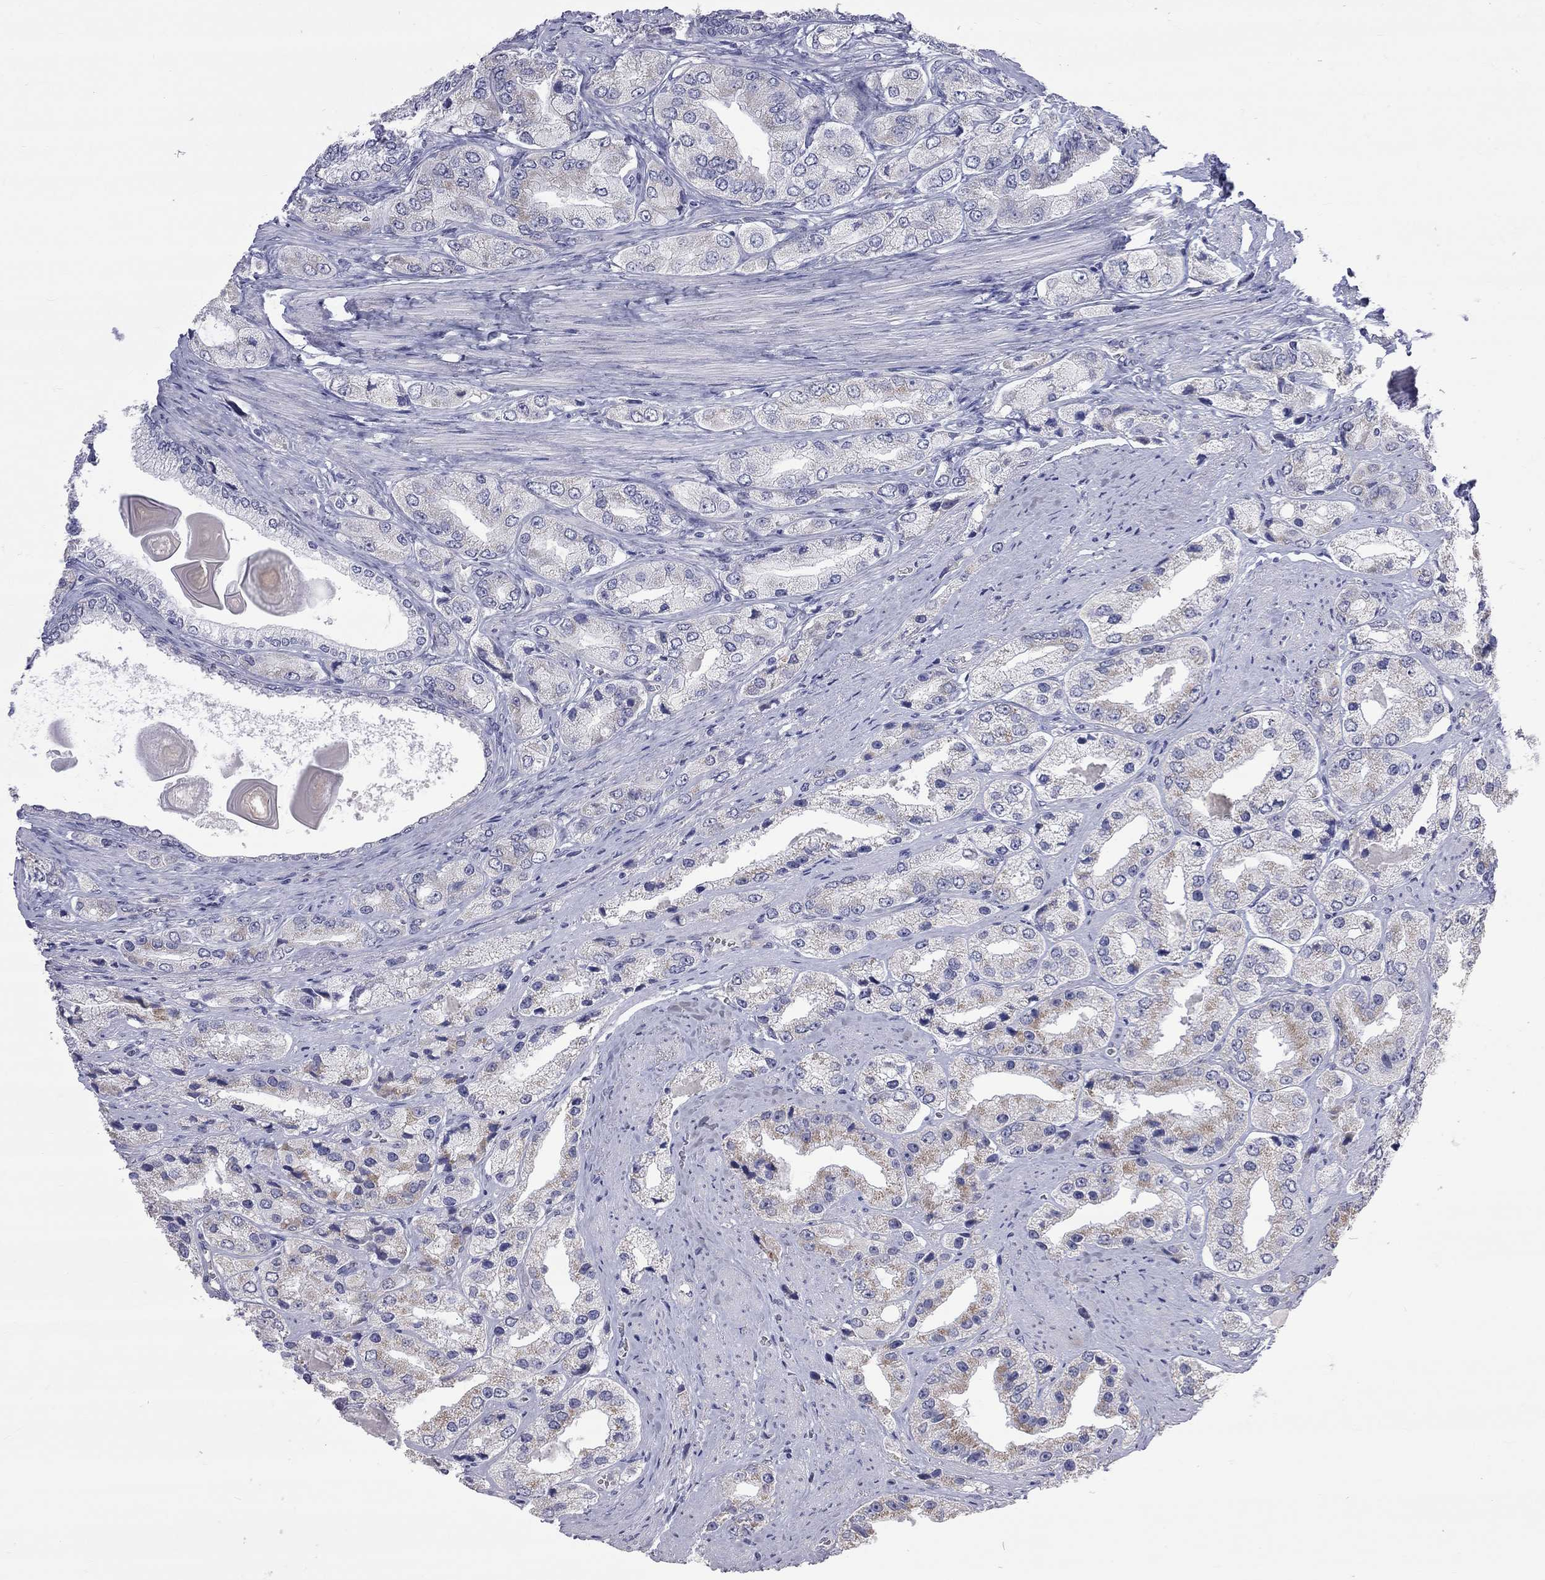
{"staining": {"intensity": "weak", "quantity": "<25%", "location": "cytoplasmic/membranous"}, "tissue": "prostate cancer", "cell_type": "Tumor cells", "image_type": "cancer", "snomed": [{"axis": "morphology", "description": "Adenocarcinoma, Low grade"}, {"axis": "topography", "description": "Prostate"}], "caption": "Human prostate cancer (adenocarcinoma (low-grade)) stained for a protein using immunohistochemistry exhibits no positivity in tumor cells.", "gene": "OPRK1", "patient": {"sex": "male", "age": 69}}